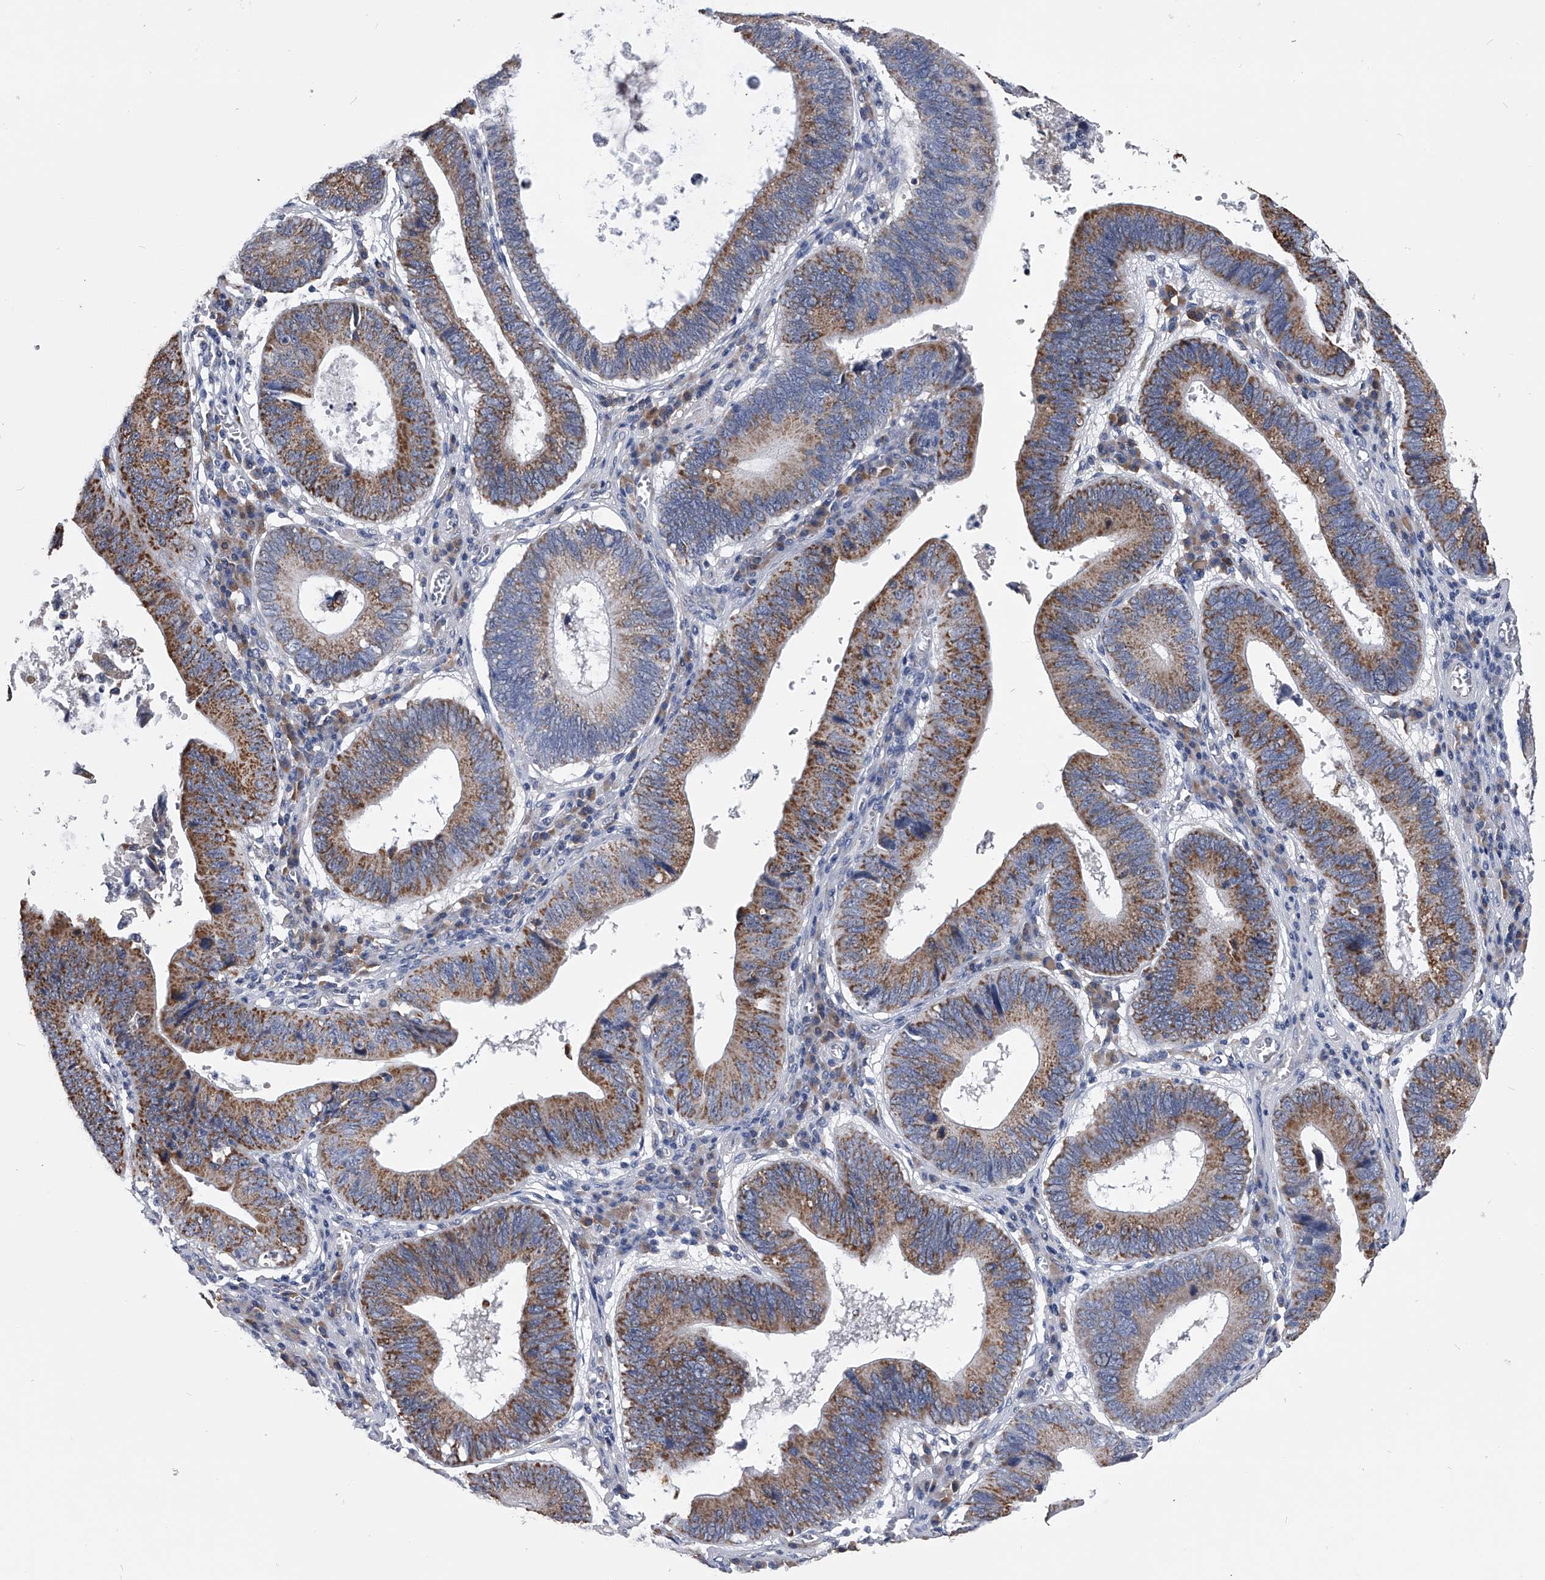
{"staining": {"intensity": "moderate", "quantity": "25%-75%", "location": "cytoplasmic/membranous"}, "tissue": "stomach cancer", "cell_type": "Tumor cells", "image_type": "cancer", "snomed": [{"axis": "morphology", "description": "Adenocarcinoma, NOS"}, {"axis": "topography", "description": "Stomach"}], "caption": "About 25%-75% of tumor cells in human stomach adenocarcinoma show moderate cytoplasmic/membranous protein expression as visualized by brown immunohistochemical staining.", "gene": "OAT", "patient": {"sex": "male", "age": 59}}